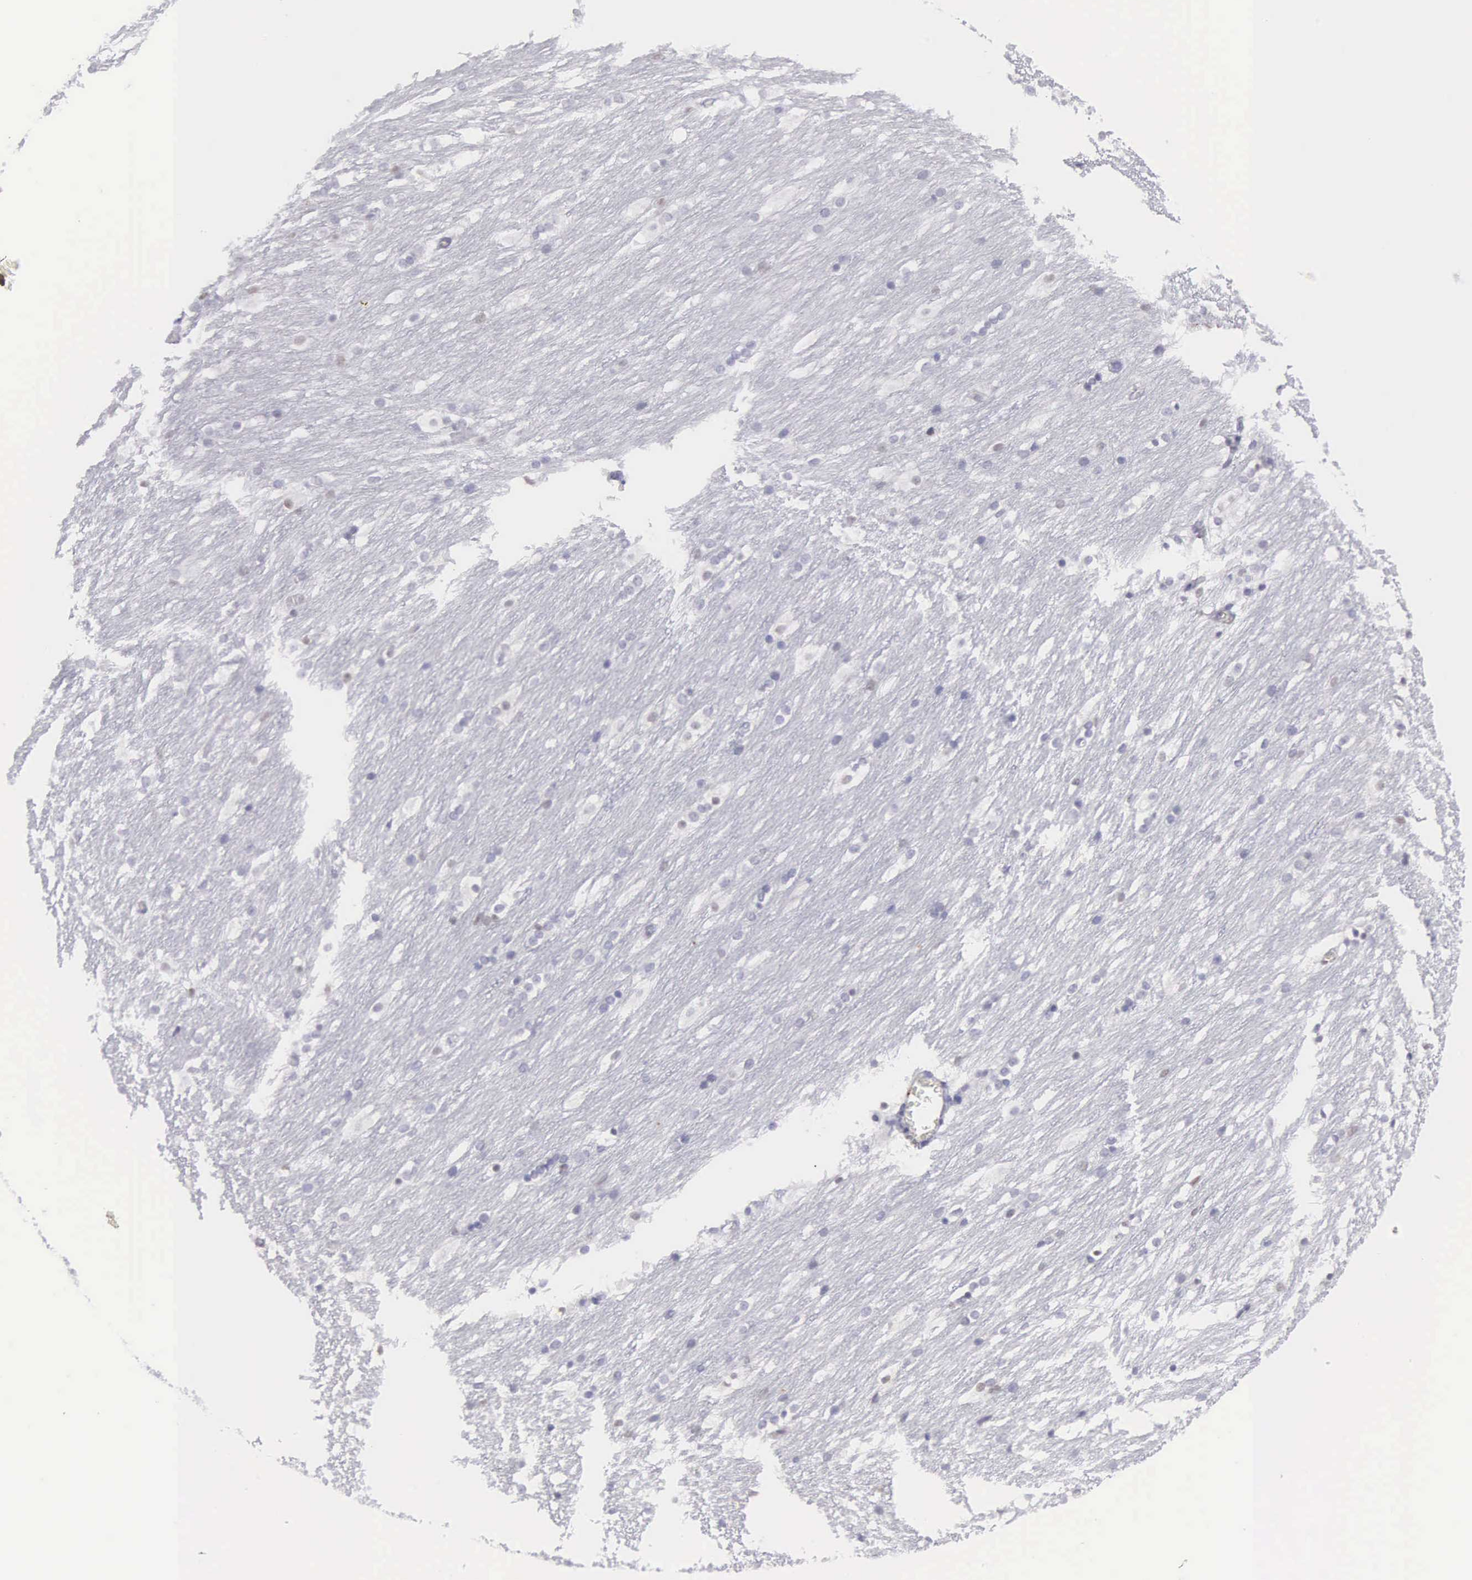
{"staining": {"intensity": "negative", "quantity": "none", "location": "none"}, "tissue": "caudate", "cell_type": "Glial cells", "image_type": "normal", "snomed": [{"axis": "morphology", "description": "Normal tissue, NOS"}, {"axis": "topography", "description": "Lateral ventricle wall"}], "caption": "Immunohistochemistry photomicrograph of benign caudate stained for a protein (brown), which exhibits no staining in glial cells. The staining is performed using DAB (3,3'-diaminobenzidine) brown chromogen with nuclei counter-stained in using hematoxylin.", "gene": "ETV6", "patient": {"sex": "female", "age": 19}}